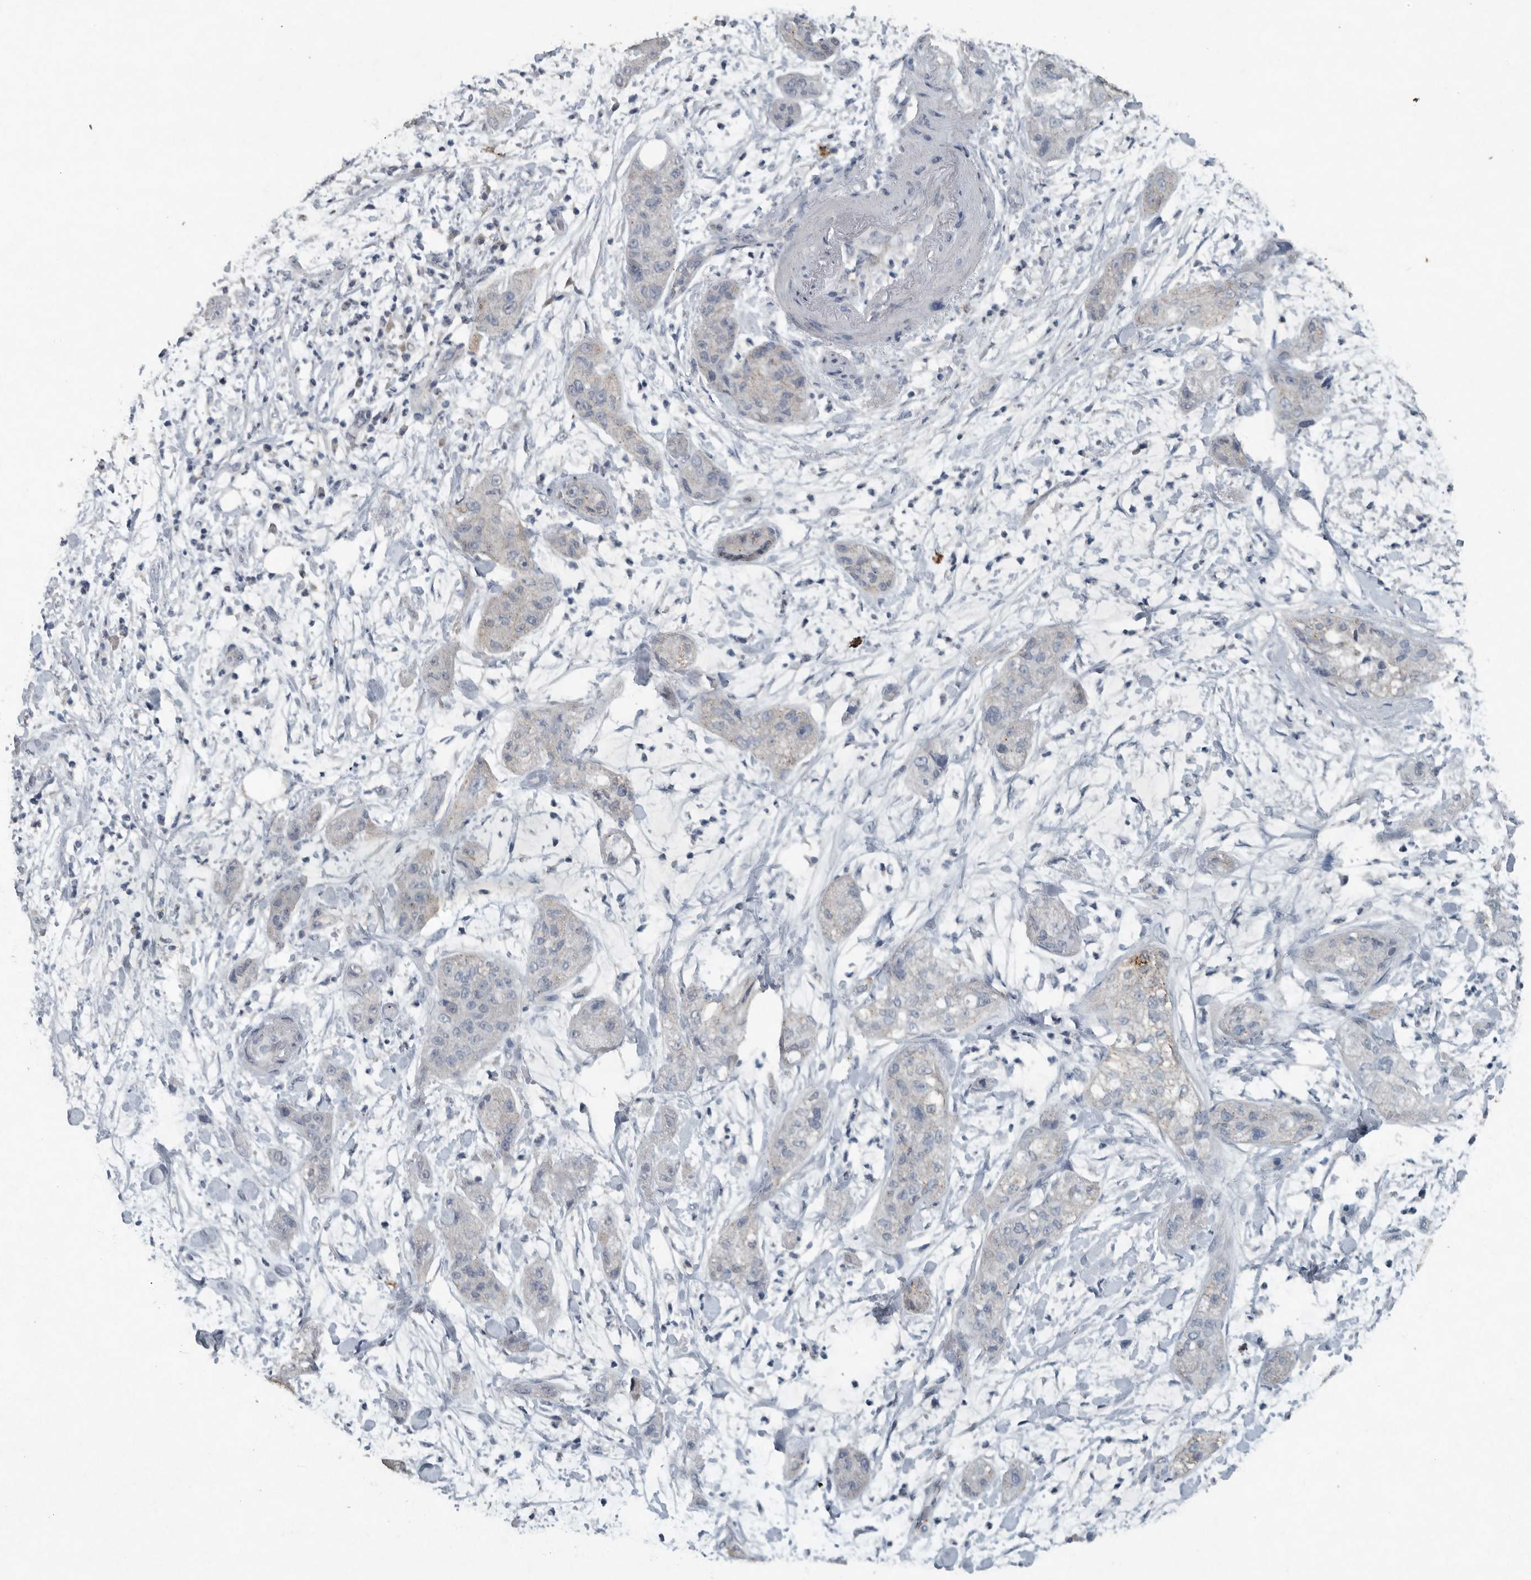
{"staining": {"intensity": "weak", "quantity": "<25%", "location": "cytoplasmic/membranous"}, "tissue": "pancreatic cancer", "cell_type": "Tumor cells", "image_type": "cancer", "snomed": [{"axis": "morphology", "description": "Adenocarcinoma, NOS"}, {"axis": "topography", "description": "Pancreas"}], "caption": "Immunohistochemical staining of pancreatic adenocarcinoma exhibits no significant staining in tumor cells.", "gene": "IL20", "patient": {"sex": "female", "age": 78}}